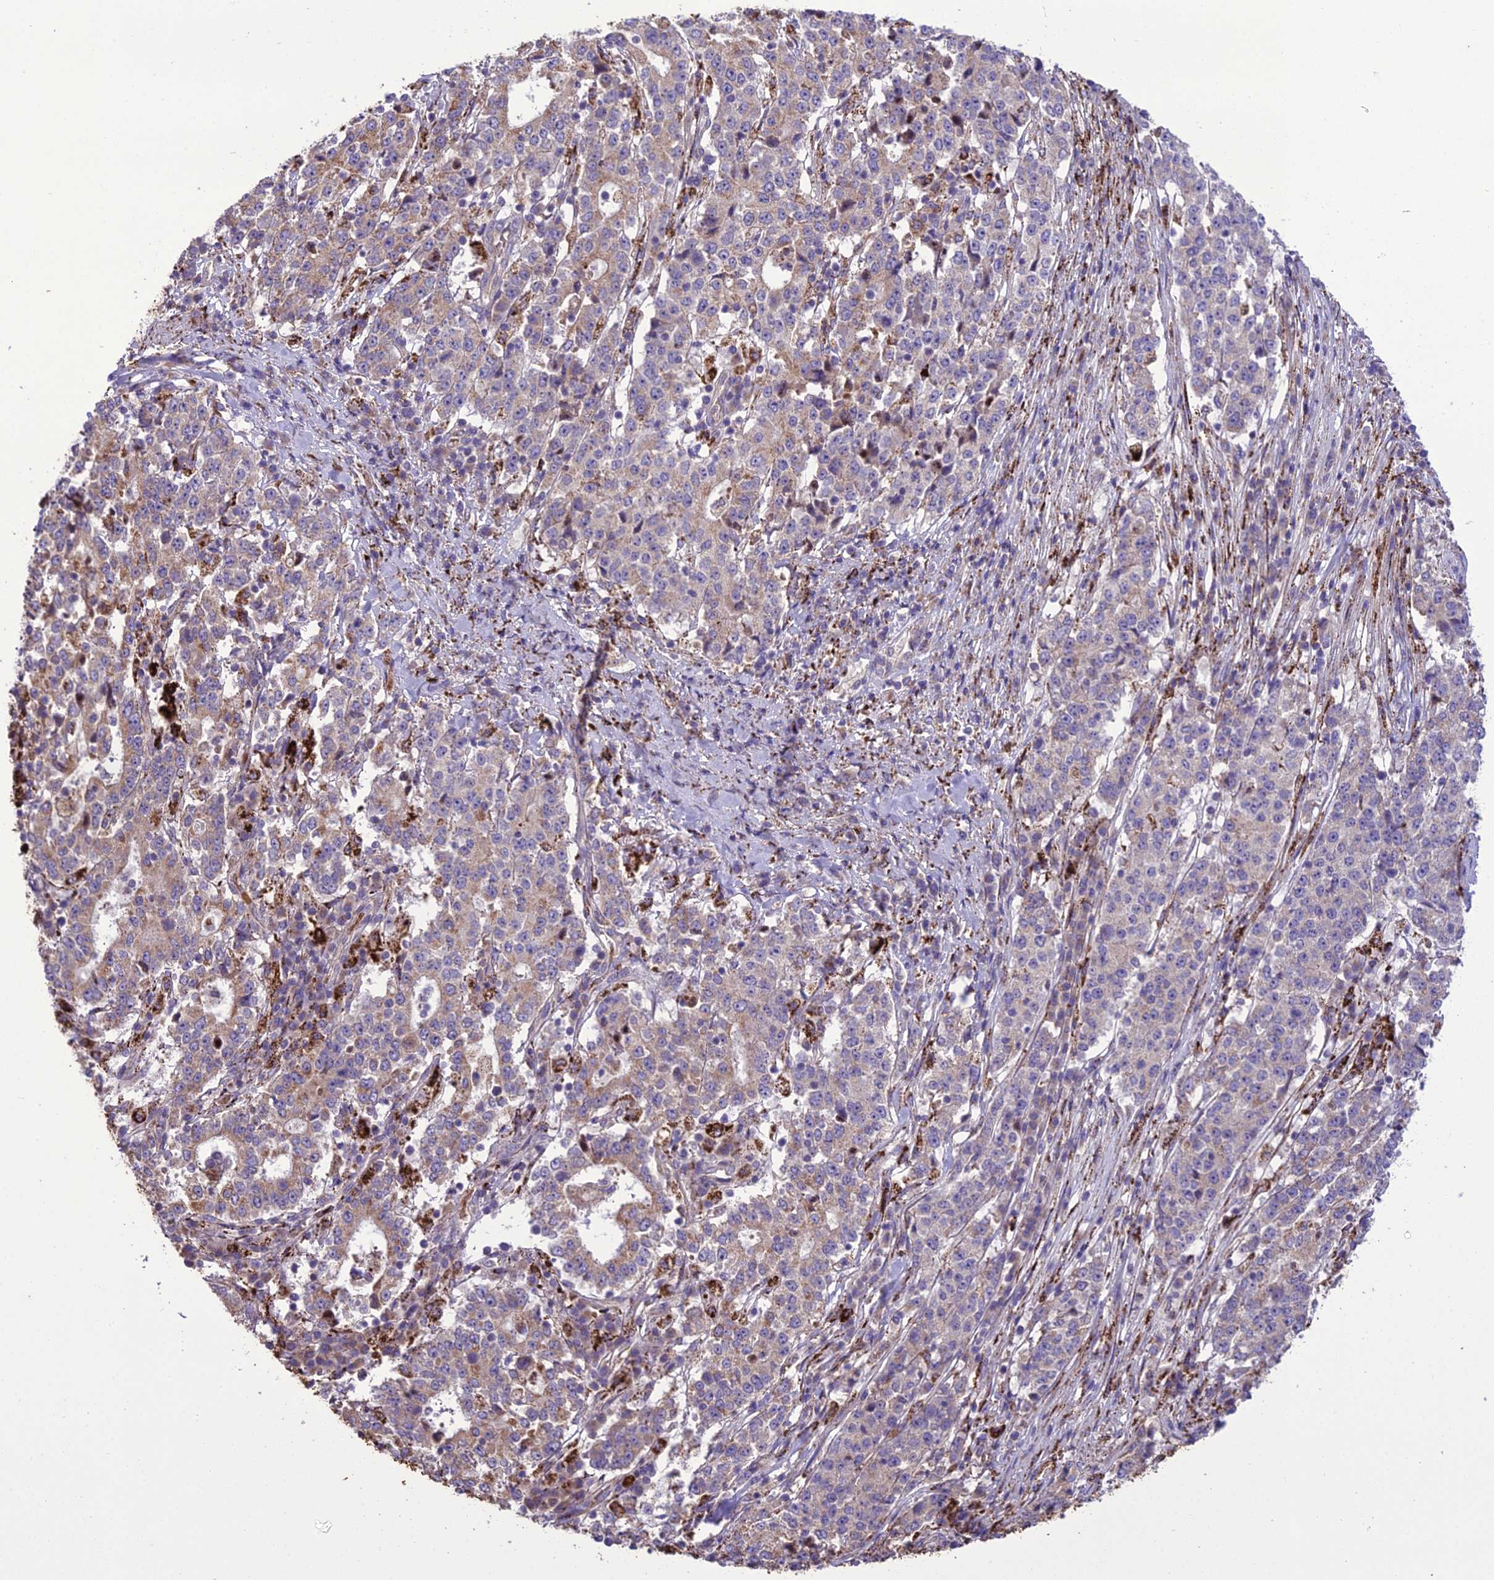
{"staining": {"intensity": "weak", "quantity": "<25%", "location": "cytoplasmic/membranous"}, "tissue": "stomach cancer", "cell_type": "Tumor cells", "image_type": "cancer", "snomed": [{"axis": "morphology", "description": "Adenocarcinoma, NOS"}, {"axis": "topography", "description": "Stomach"}], "caption": "Immunohistochemistry image of human stomach cancer stained for a protein (brown), which displays no expression in tumor cells.", "gene": "TBC1D24", "patient": {"sex": "male", "age": 59}}